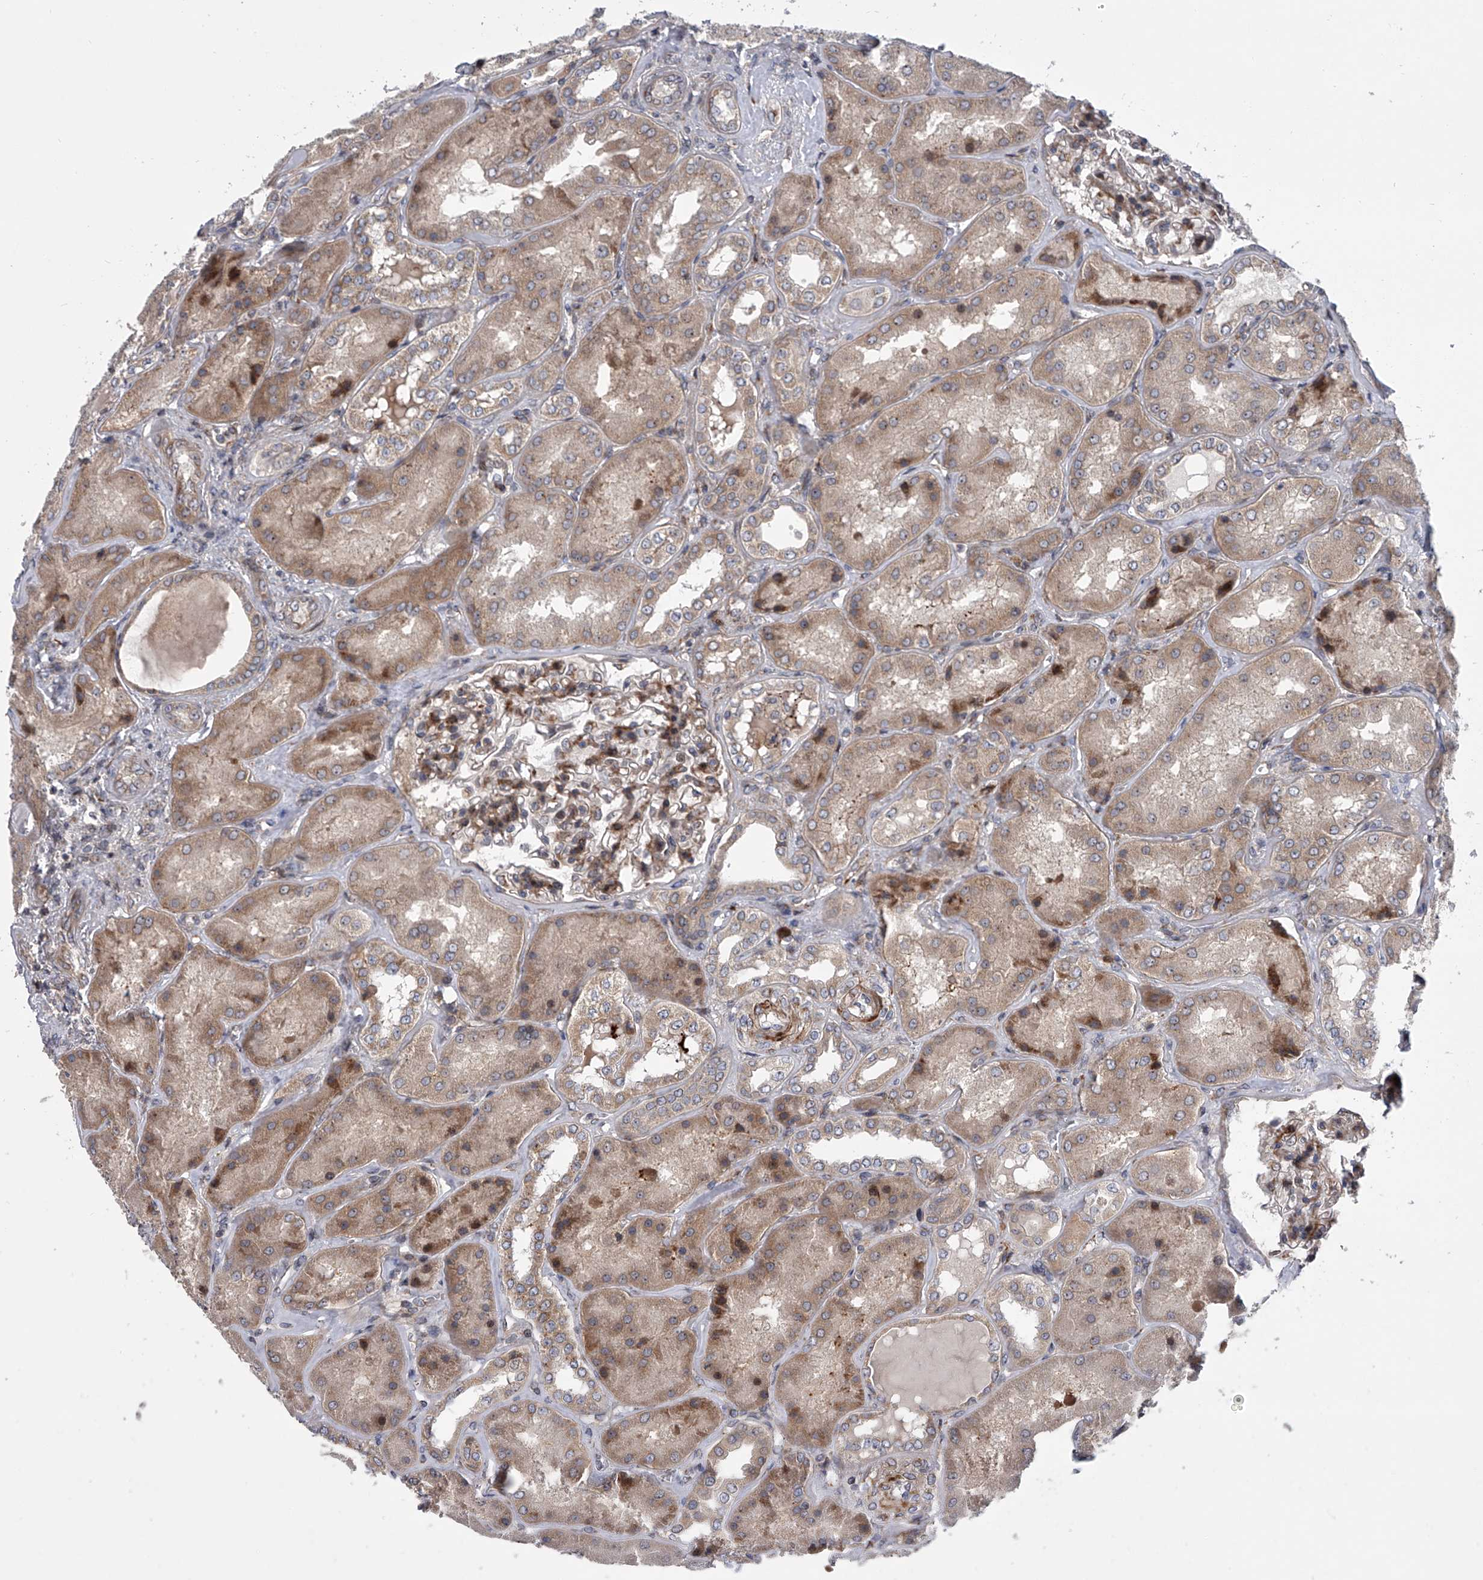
{"staining": {"intensity": "strong", "quantity": "25%-75%", "location": "cytoplasmic/membranous"}, "tissue": "kidney", "cell_type": "Cells in glomeruli", "image_type": "normal", "snomed": [{"axis": "morphology", "description": "Normal tissue, NOS"}, {"axis": "topography", "description": "Kidney"}], "caption": "This photomicrograph demonstrates immunohistochemistry staining of normal human kidney, with high strong cytoplasmic/membranous positivity in approximately 25%-75% of cells in glomeruli.", "gene": "DLGAP2", "patient": {"sex": "female", "age": 56}}